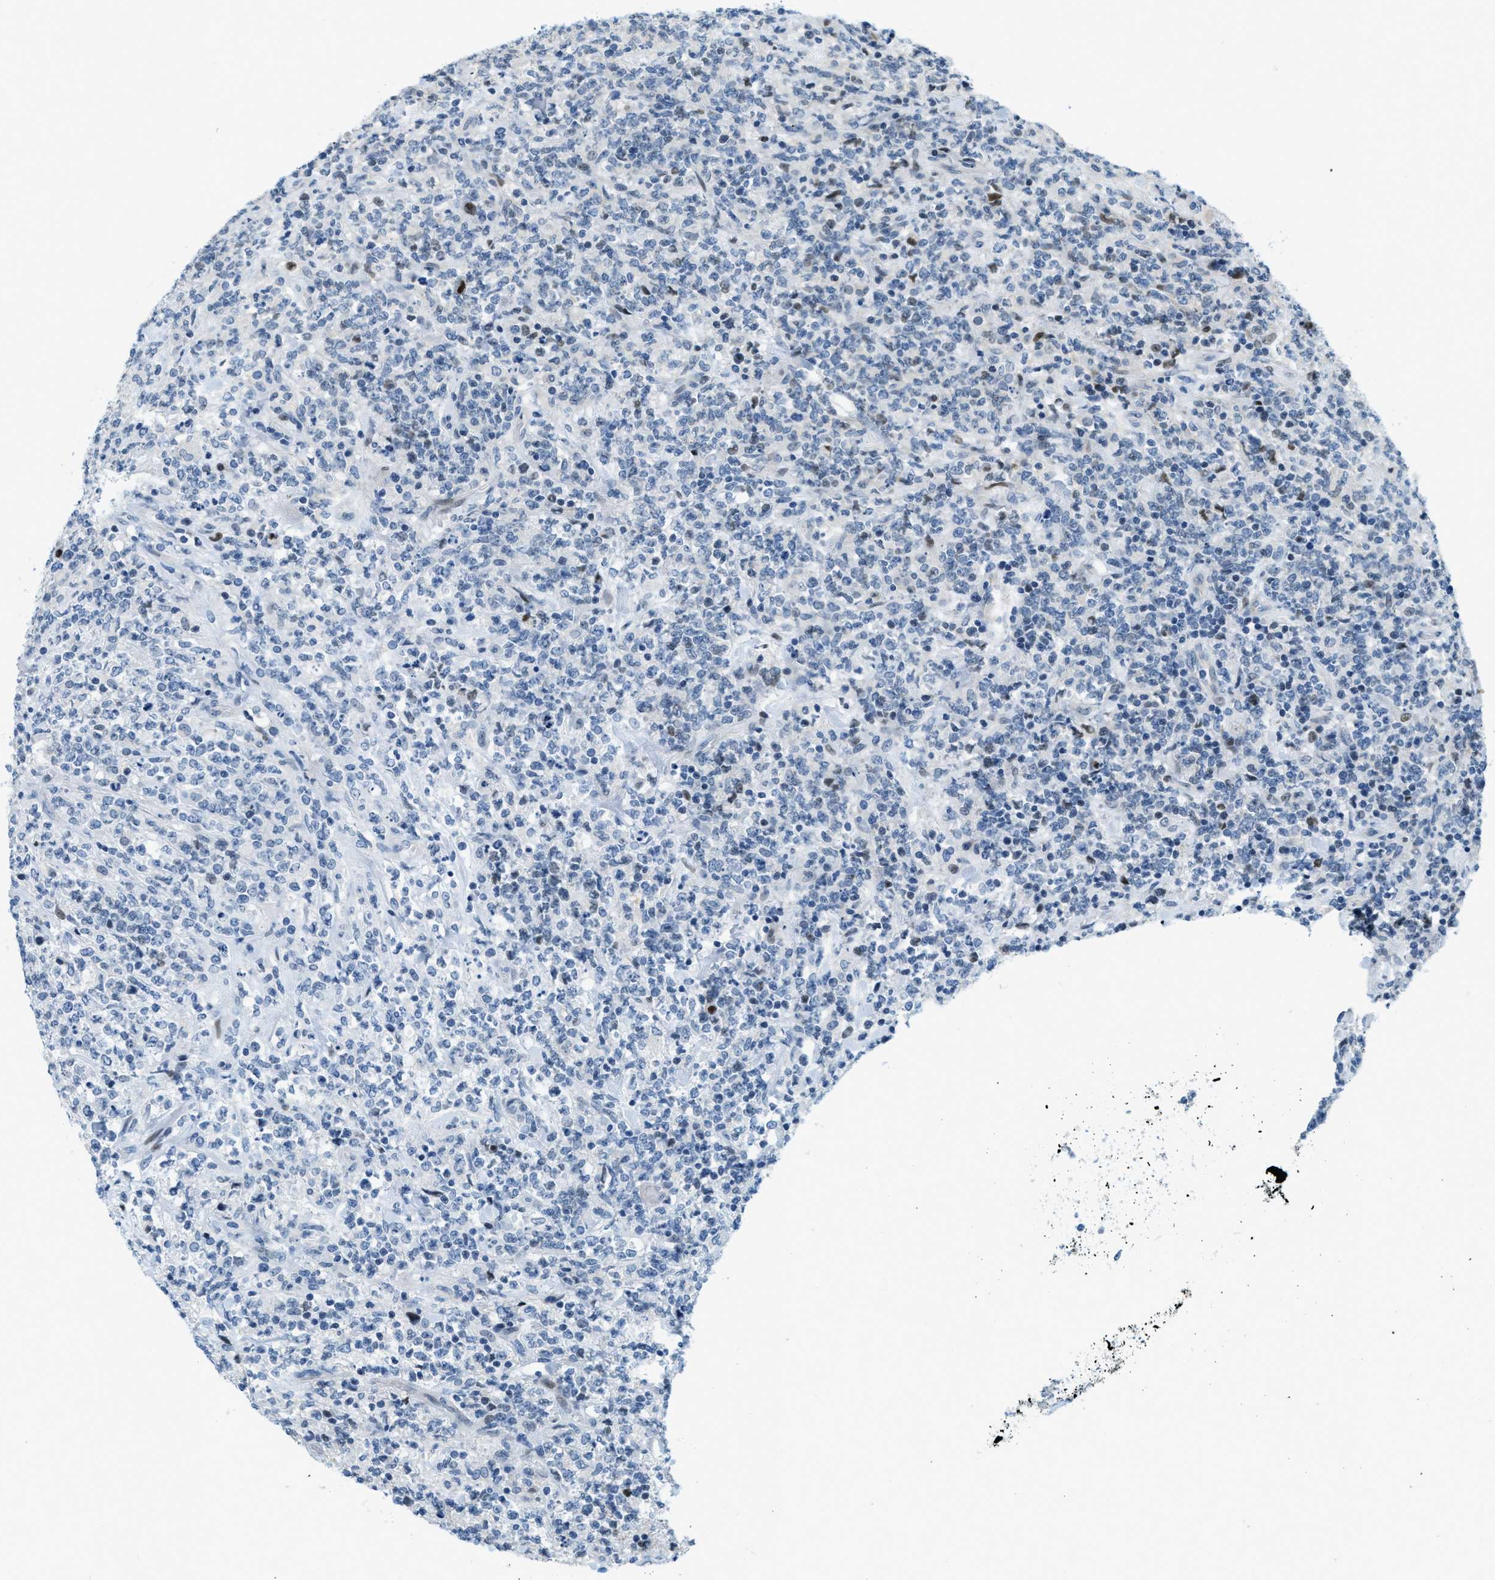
{"staining": {"intensity": "negative", "quantity": "none", "location": "none"}, "tissue": "lymphoma", "cell_type": "Tumor cells", "image_type": "cancer", "snomed": [{"axis": "morphology", "description": "Malignant lymphoma, non-Hodgkin's type, High grade"}, {"axis": "topography", "description": "Soft tissue"}], "caption": "An IHC micrograph of high-grade malignant lymphoma, non-Hodgkin's type is shown. There is no staining in tumor cells of high-grade malignant lymphoma, non-Hodgkin's type.", "gene": "CYP4X1", "patient": {"sex": "male", "age": 18}}